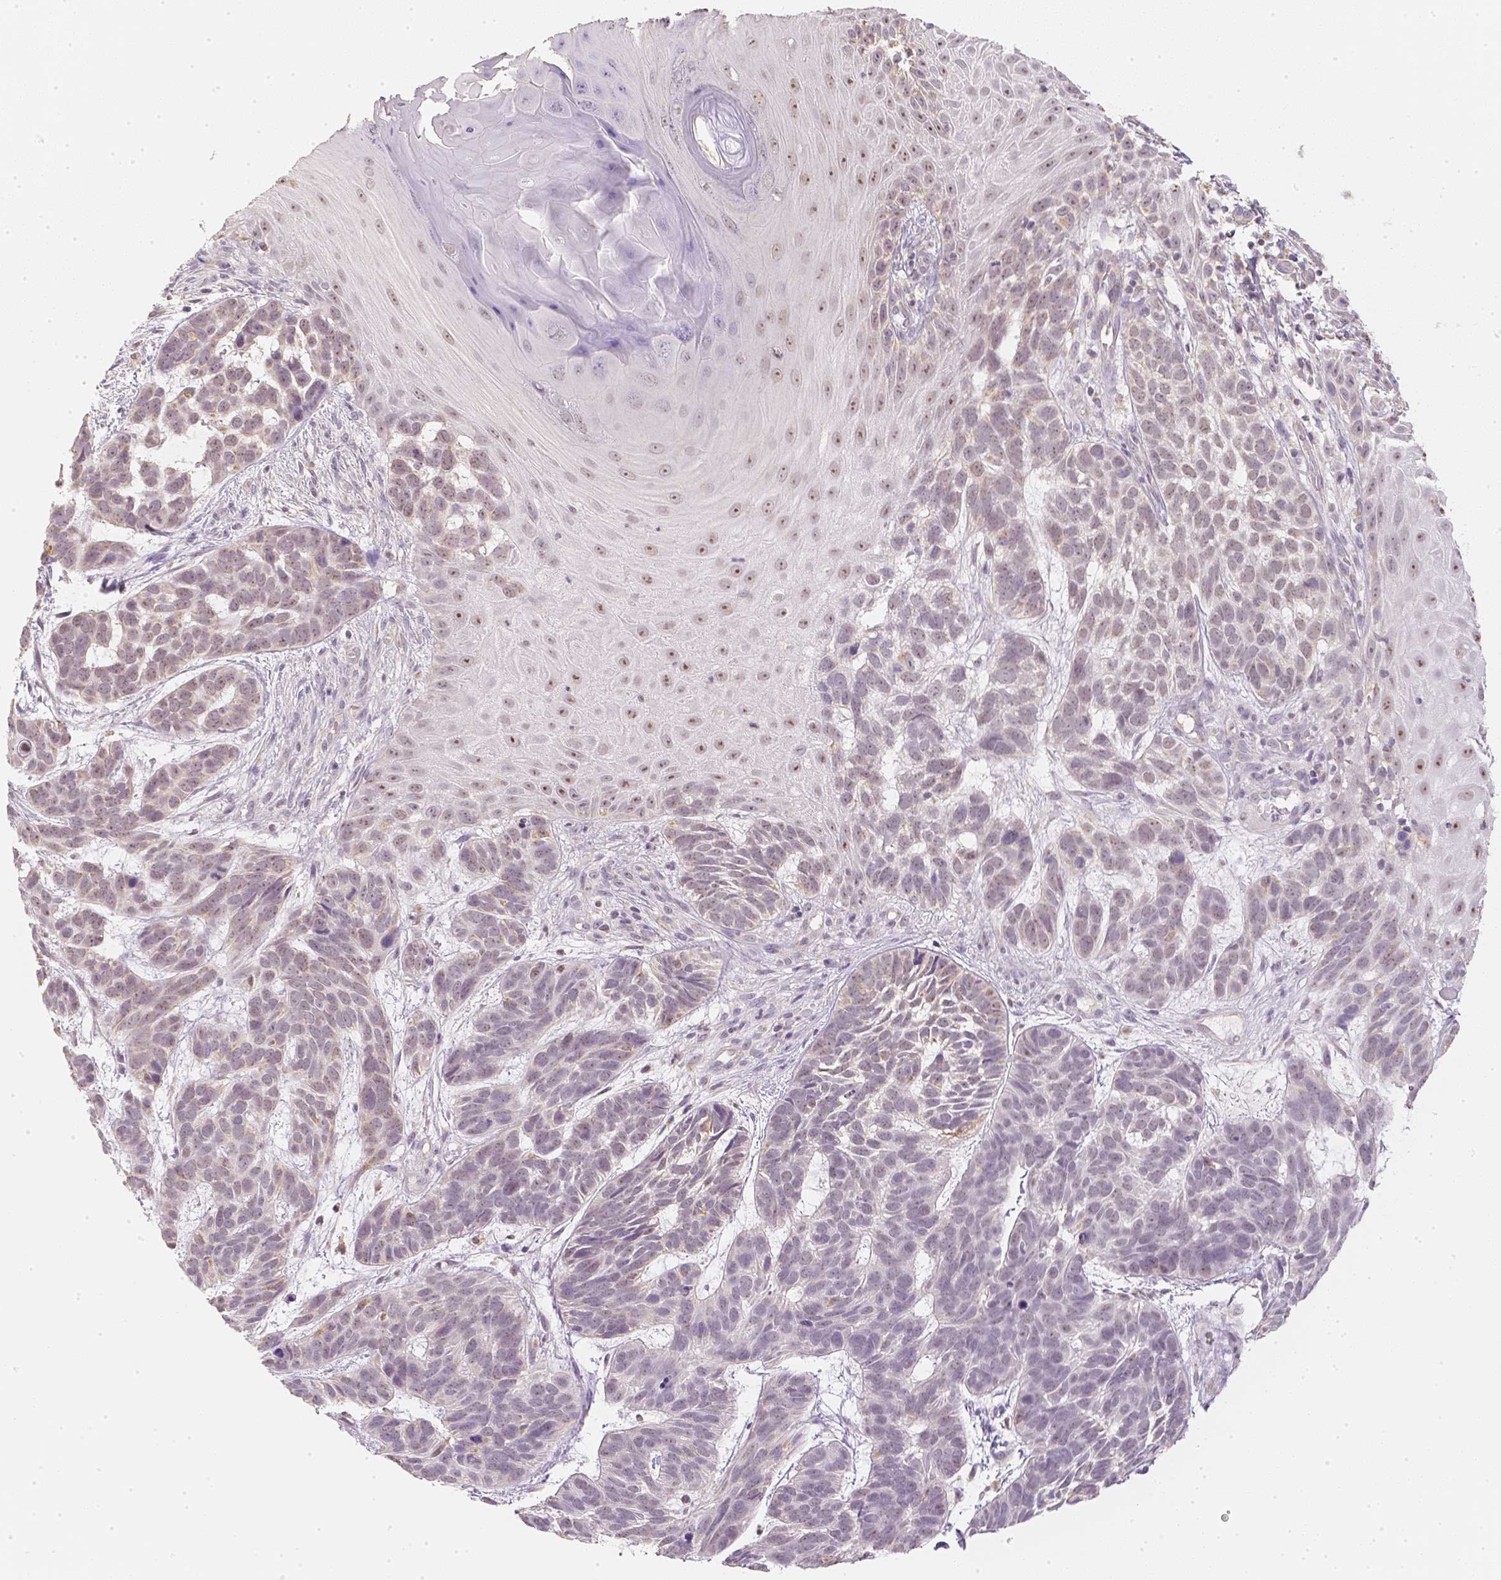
{"staining": {"intensity": "negative", "quantity": "none", "location": "none"}, "tissue": "skin cancer", "cell_type": "Tumor cells", "image_type": "cancer", "snomed": [{"axis": "morphology", "description": "Basal cell carcinoma"}, {"axis": "topography", "description": "Skin"}], "caption": "Immunohistochemical staining of human skin basal cell carcinoma shows no significant positivity in tumor cells. (Stains: DAB IHC with hematoxylin counter stain, Microscopy: brightfield microscopy at high magnification).", "gene": "NVL", "patient": {"sex": "male", "age": 78}}